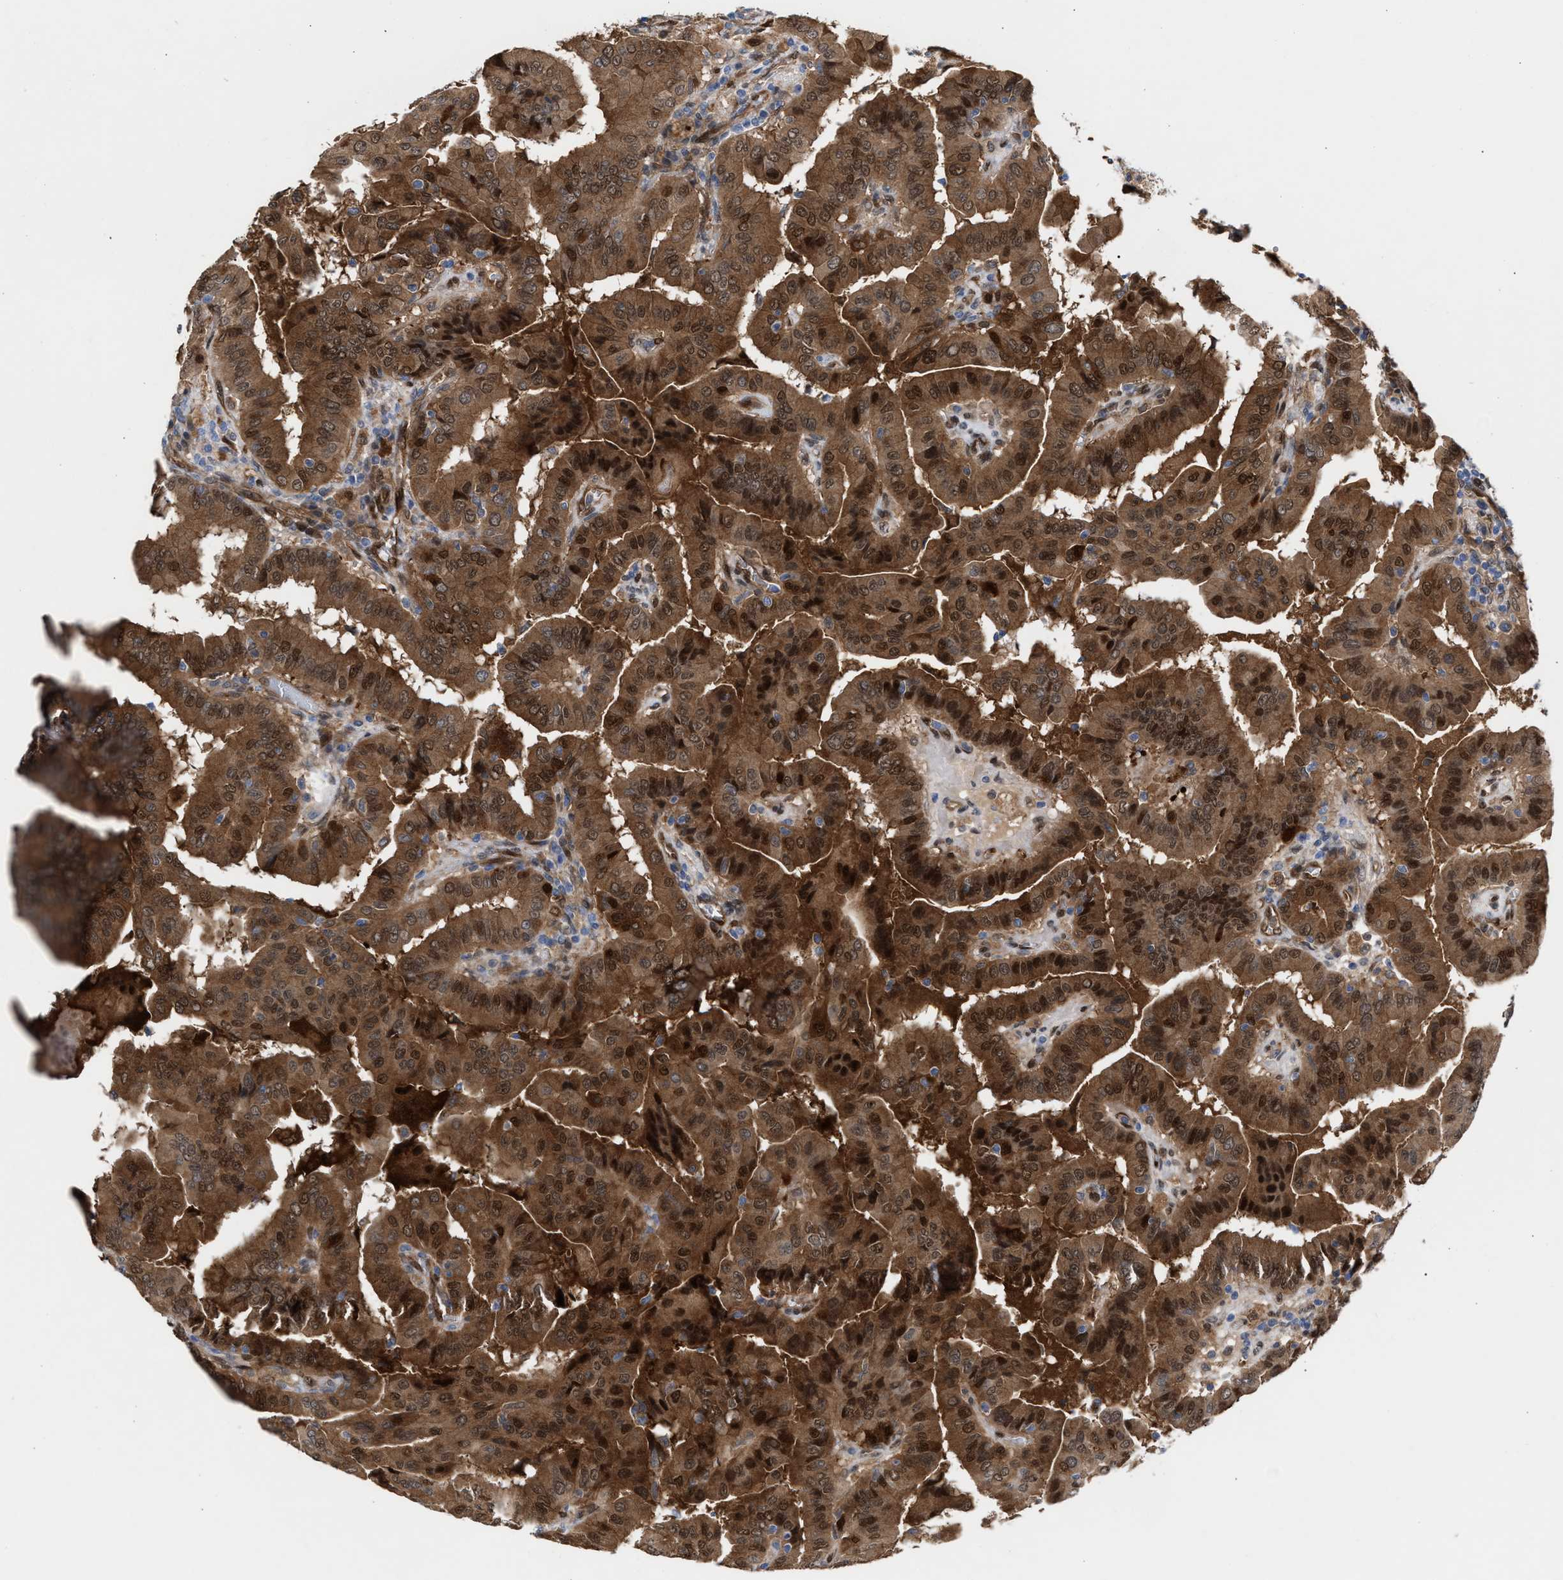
{"staining": {"intensity": "moderate", "quantity": ">75%", "location": "cytoplasmic/membranous,nuclear"}, "tissue": "thyroid cancer", "cell_type": "Tumor cells", "image_type": "cancer", "snomed": [{"axis": "morphology", "description": "Papillary adenocarcinoma, NOS"}, {"axis": "topography", "description": "Thyroid gland"}], "caption": "This photomicrograph reveals IHC staining of papillary adenocarcinoma (thyroid), with medium moderate cytoplasmic/membranous and nuclear positivity in approximately >75% of tumor cells.", "gene": "TP53I3", "patient": {"sex": "male", "age": 33}}